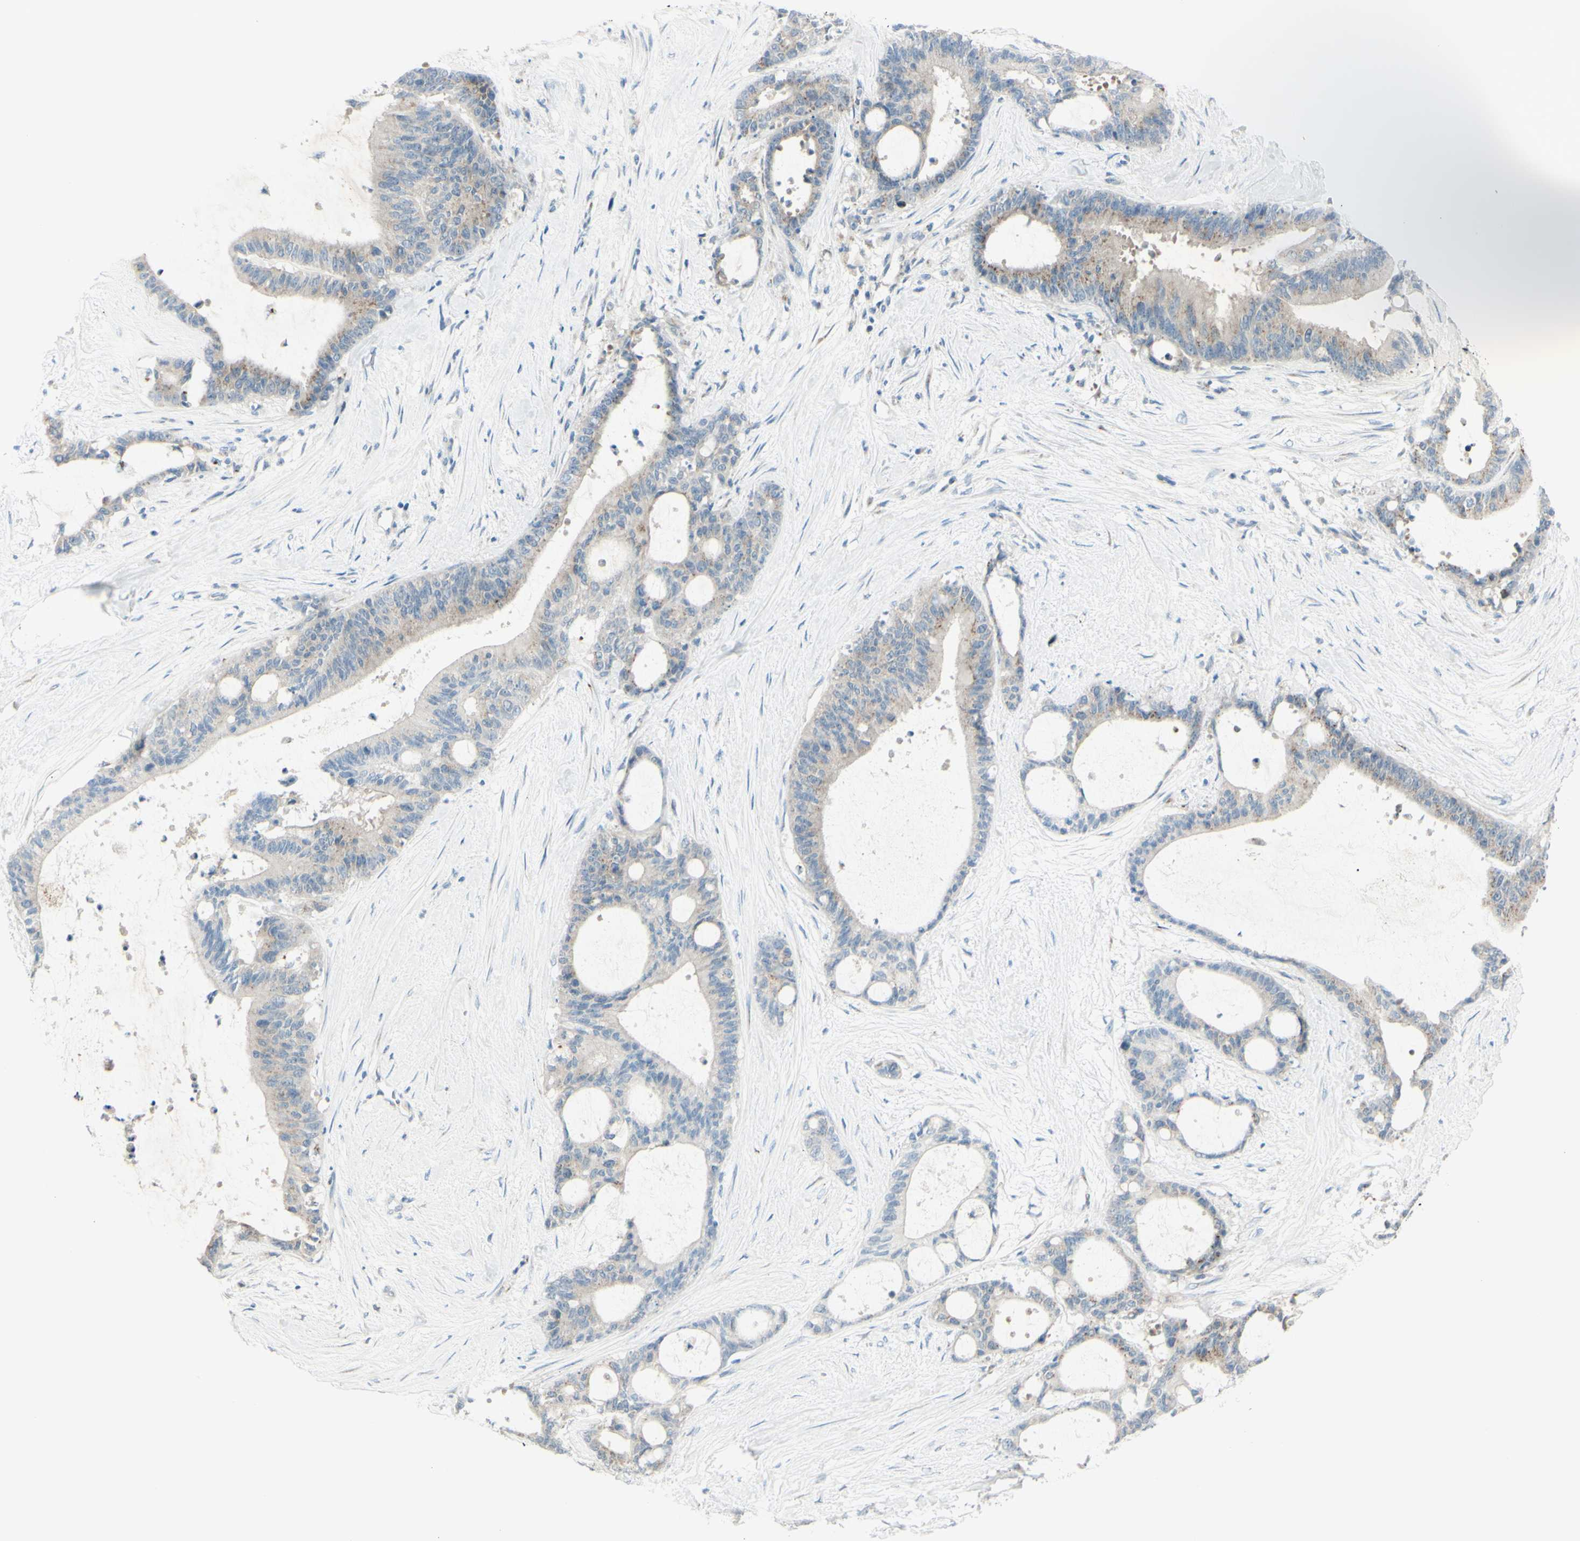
{"staining": {"intensity": "weak", "quantity": "<25%", "location": "cytoplasmic/membranous"}, "tissue": "liver cancer", "cell_type": "Tumor cells", "image_type": "cancer", "snomed": [{"axis": "morphology", "description": "Cholangiocarcinoma"}, {"axis": "topography", "description": "Liver"}], "caption": "Tumor cells are negative for protein expression in human liver cancer (cholangiocarcinoma).", "gene": "B4GALT1", "patient": {"sex": "female", "age": 73}}